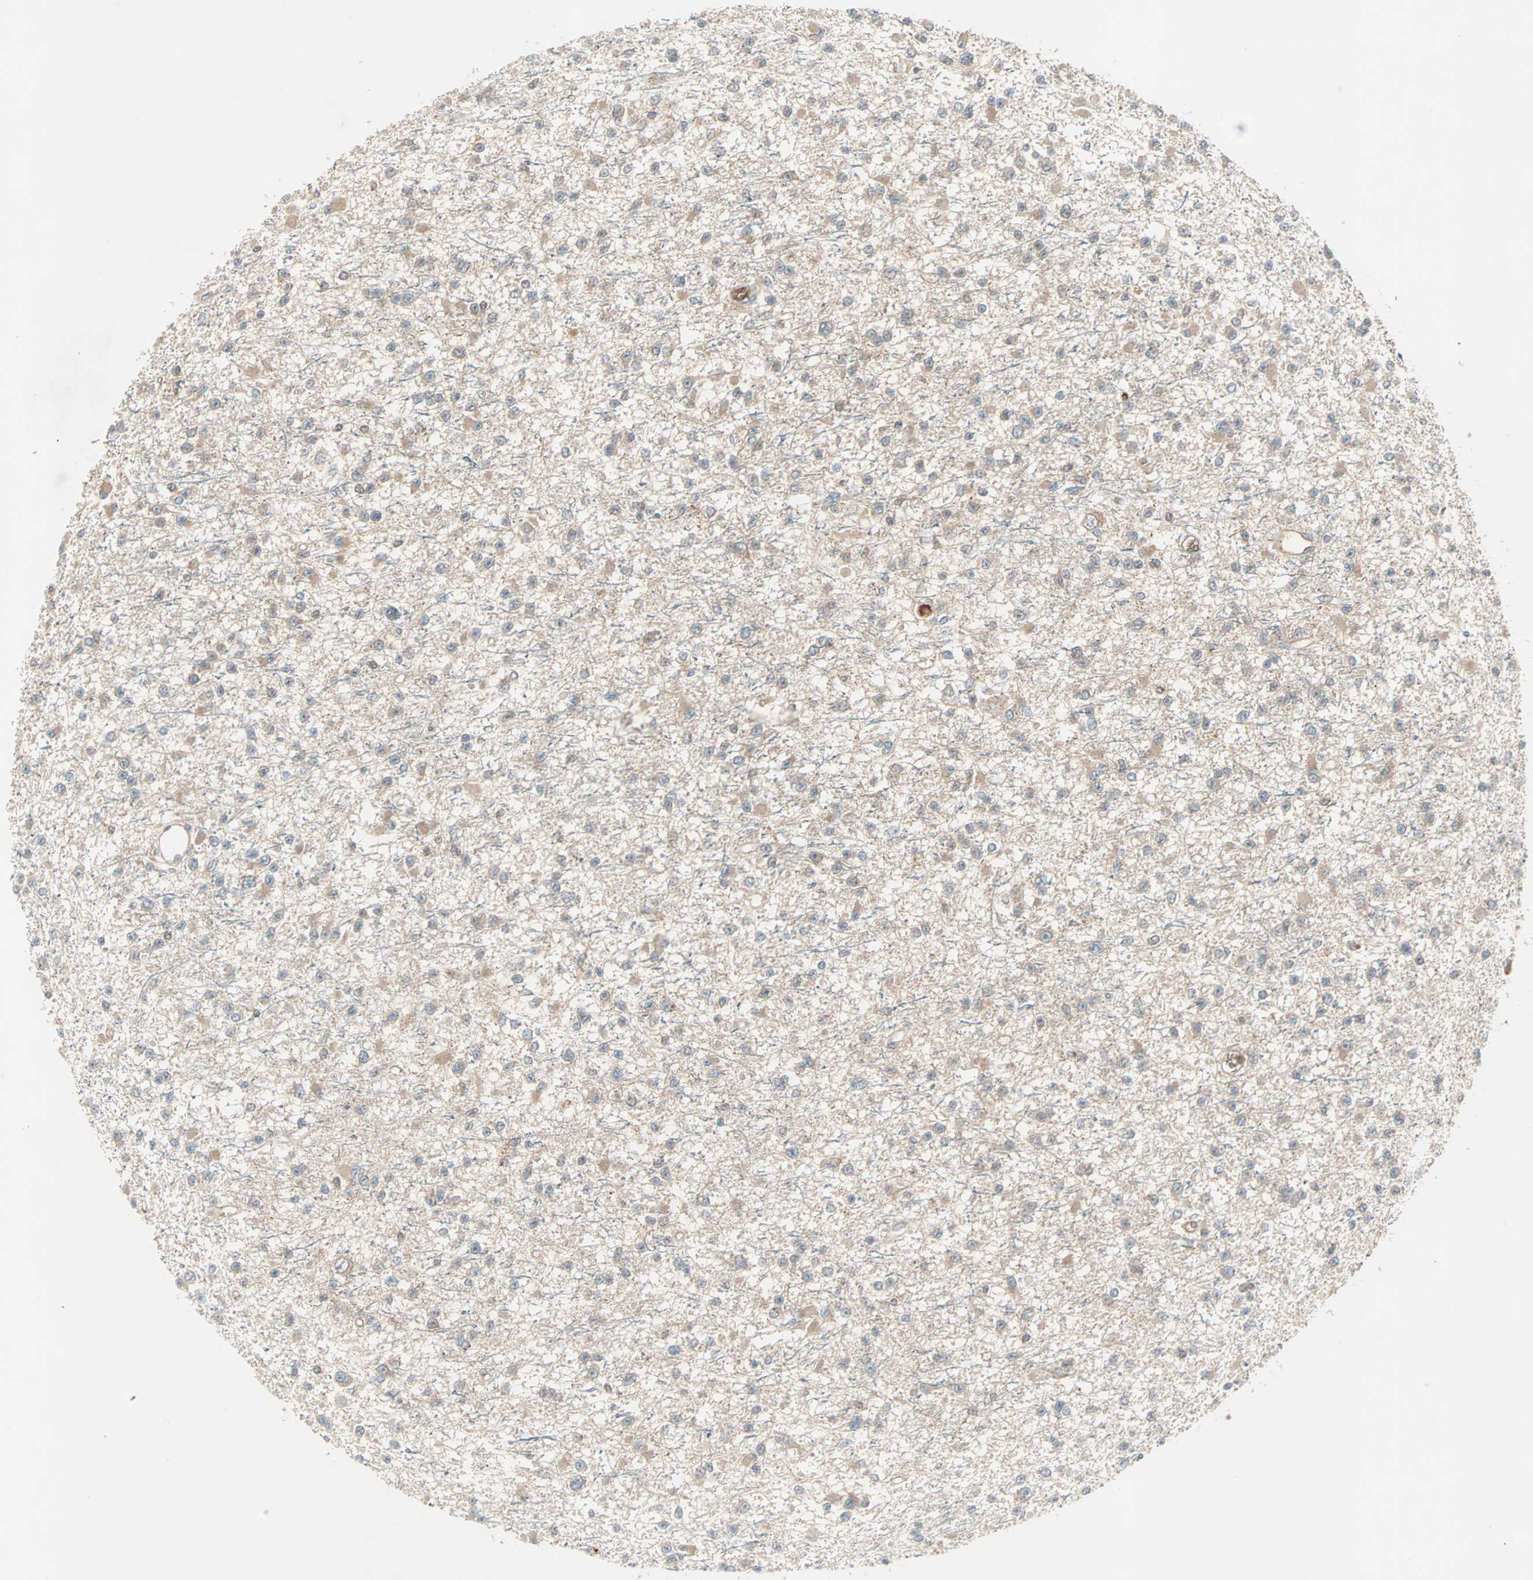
{"staining": {"intensity": "moderate", "quantity": ">75%", "location": "cytoplasmic/membranous"}, "tissue": "glioma", "cell_type": "Tumor cells", "image_type": "cancer", "snomed": [{"axis": "morphology", "description": "Glioma, malignant, Low grade"}, {"axis": "topography", "description": "Brain"}], "caption": "Protein staining of malignant low-grade glioma tissue displays moderate cytoplasmic/membranous positivity in approximately >75% of tumor cells.", "gene": "TEC", "patient": {"sex": "female", "age": 22}}